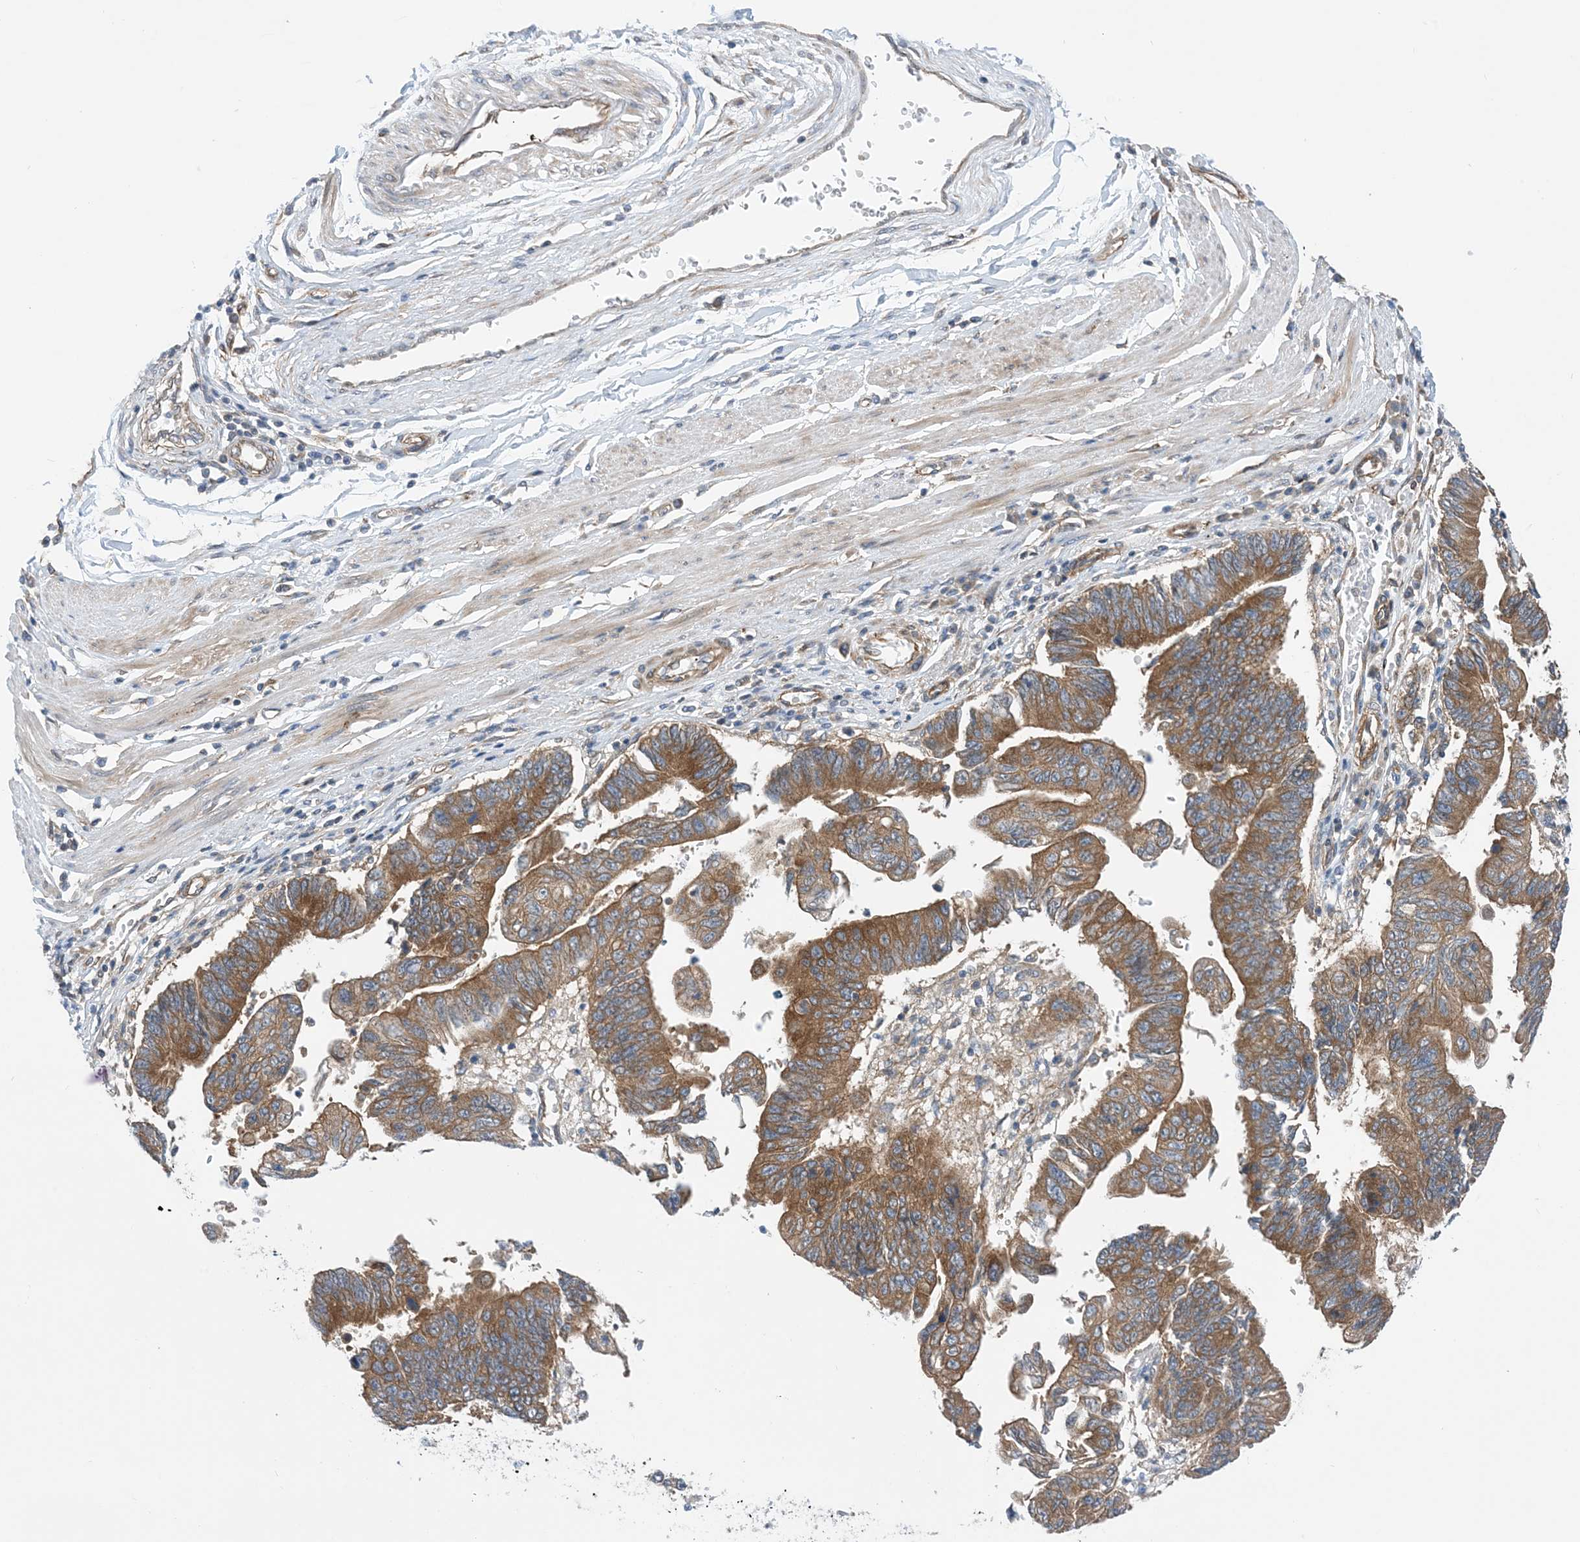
{"staining": {"intensity": "moderate", "quantity": ">75%", "location": "cytoplasmic/membranous"}, "tissue": "stomach cancer", "cell_type": "Tumor cells", "image_type": "cancer", "snomed": [{"axis": "morphology", "description": "Adenocarcinoma, NOS"}, {"axis": "topography", "description": "Stomach"}], "caption": "Immunohistochemical staining of adenocarcinoma (stomach) exhibits medium levels of moderate cytoplasmic/membranous positivity in about >75% of tumor cells. (DAB IHC, brown staining for protein, blue staining for nuclei).", "gene": "EHBP1", "patient": {"sex": "male", "age": 59}}